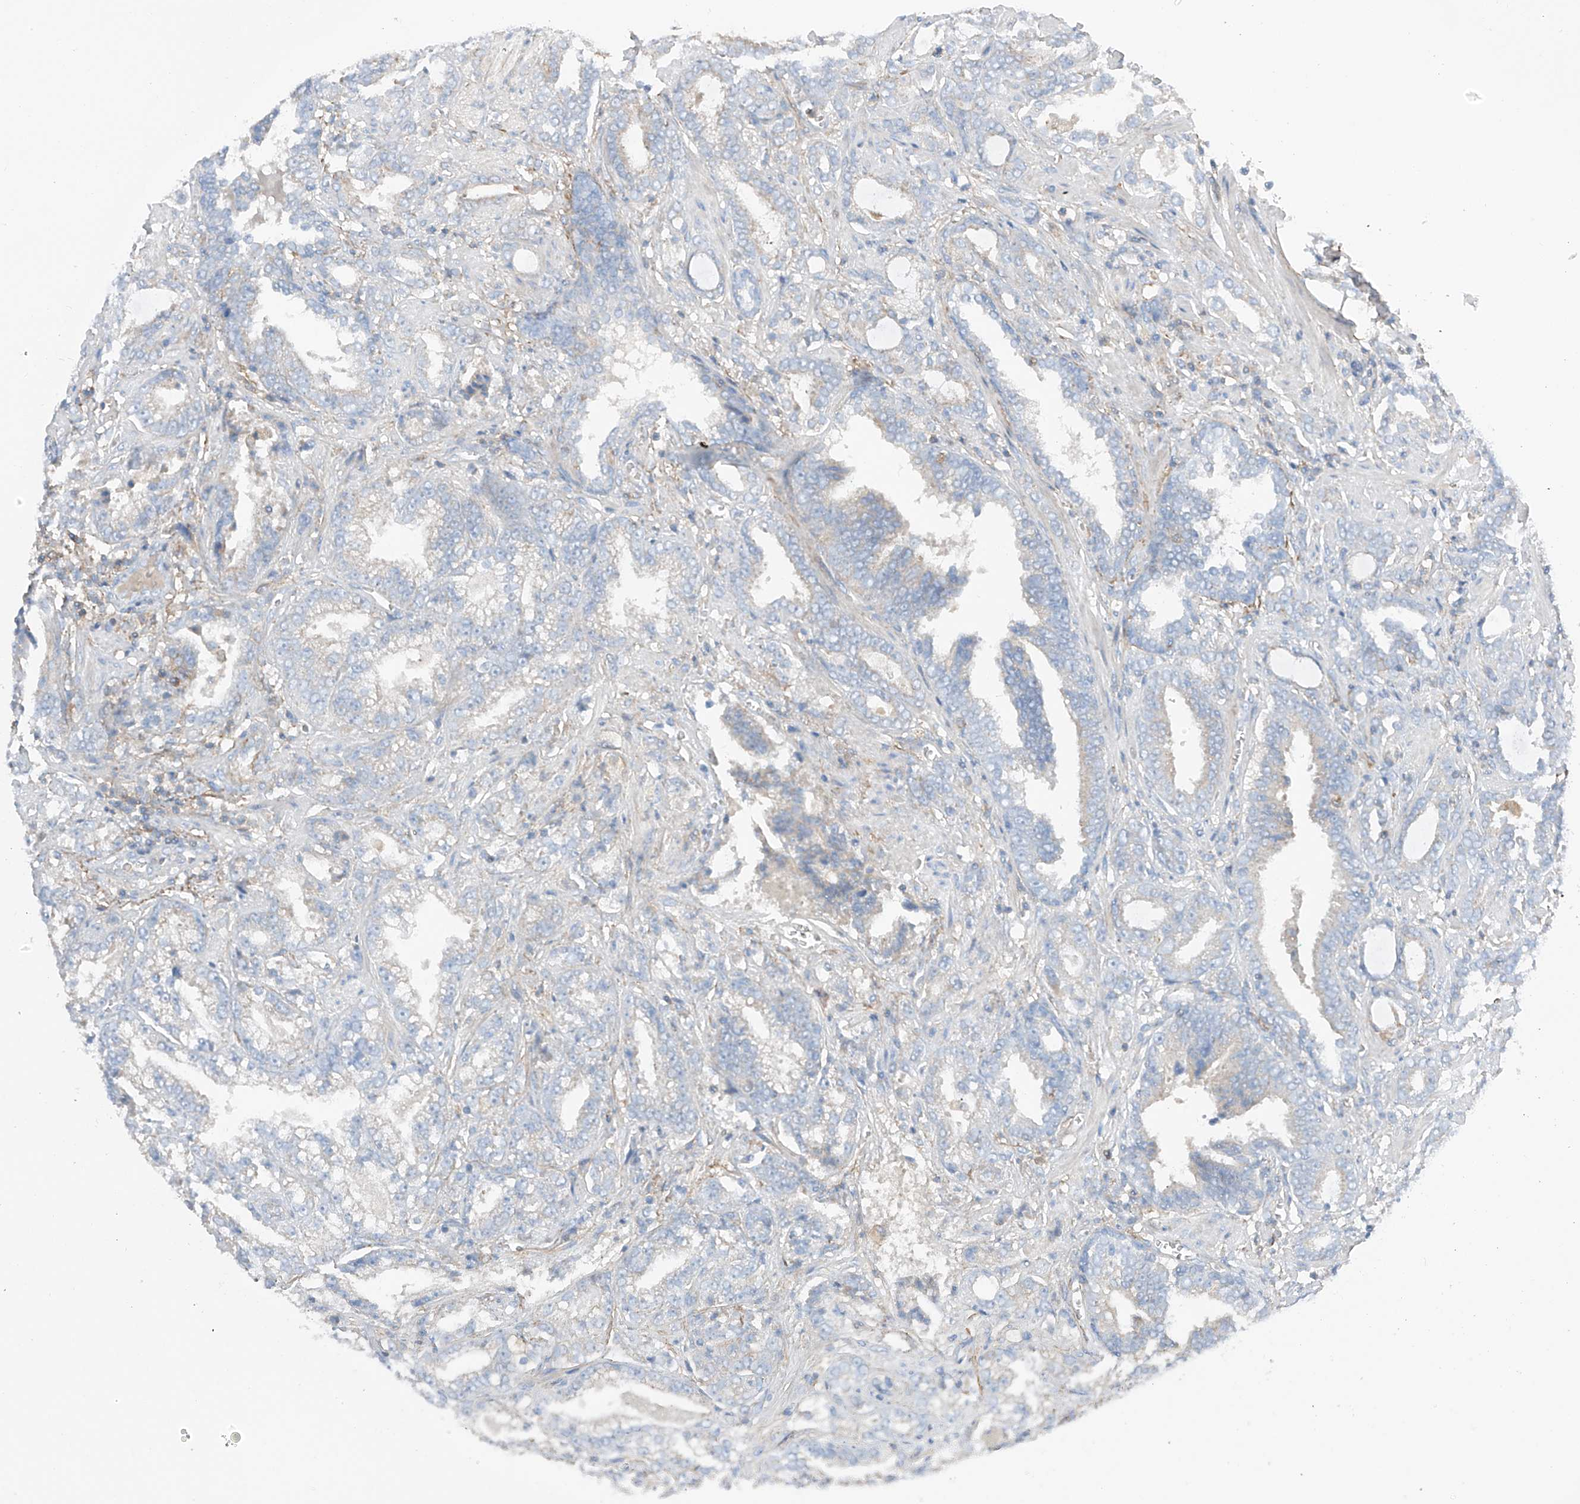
{"staining": {"intensity": "negative", "quantity": "none", "location": "none"}, "tissue": "prostate cancer", "cell_type": "Tumor cells", "image_type": "cancer", "snomed": [{"axis": "morphology", "description": "Adenocarcinoma, High grade"}, {"axis": "topography", "description": "Prostate and seminal vesicle, NOS"}], "caption": "Protein analysis of prostate cancer shows no significant positivity in tumor cells.", "gene": "NALCN", "patient": {"sex": "male", "age": 67}}